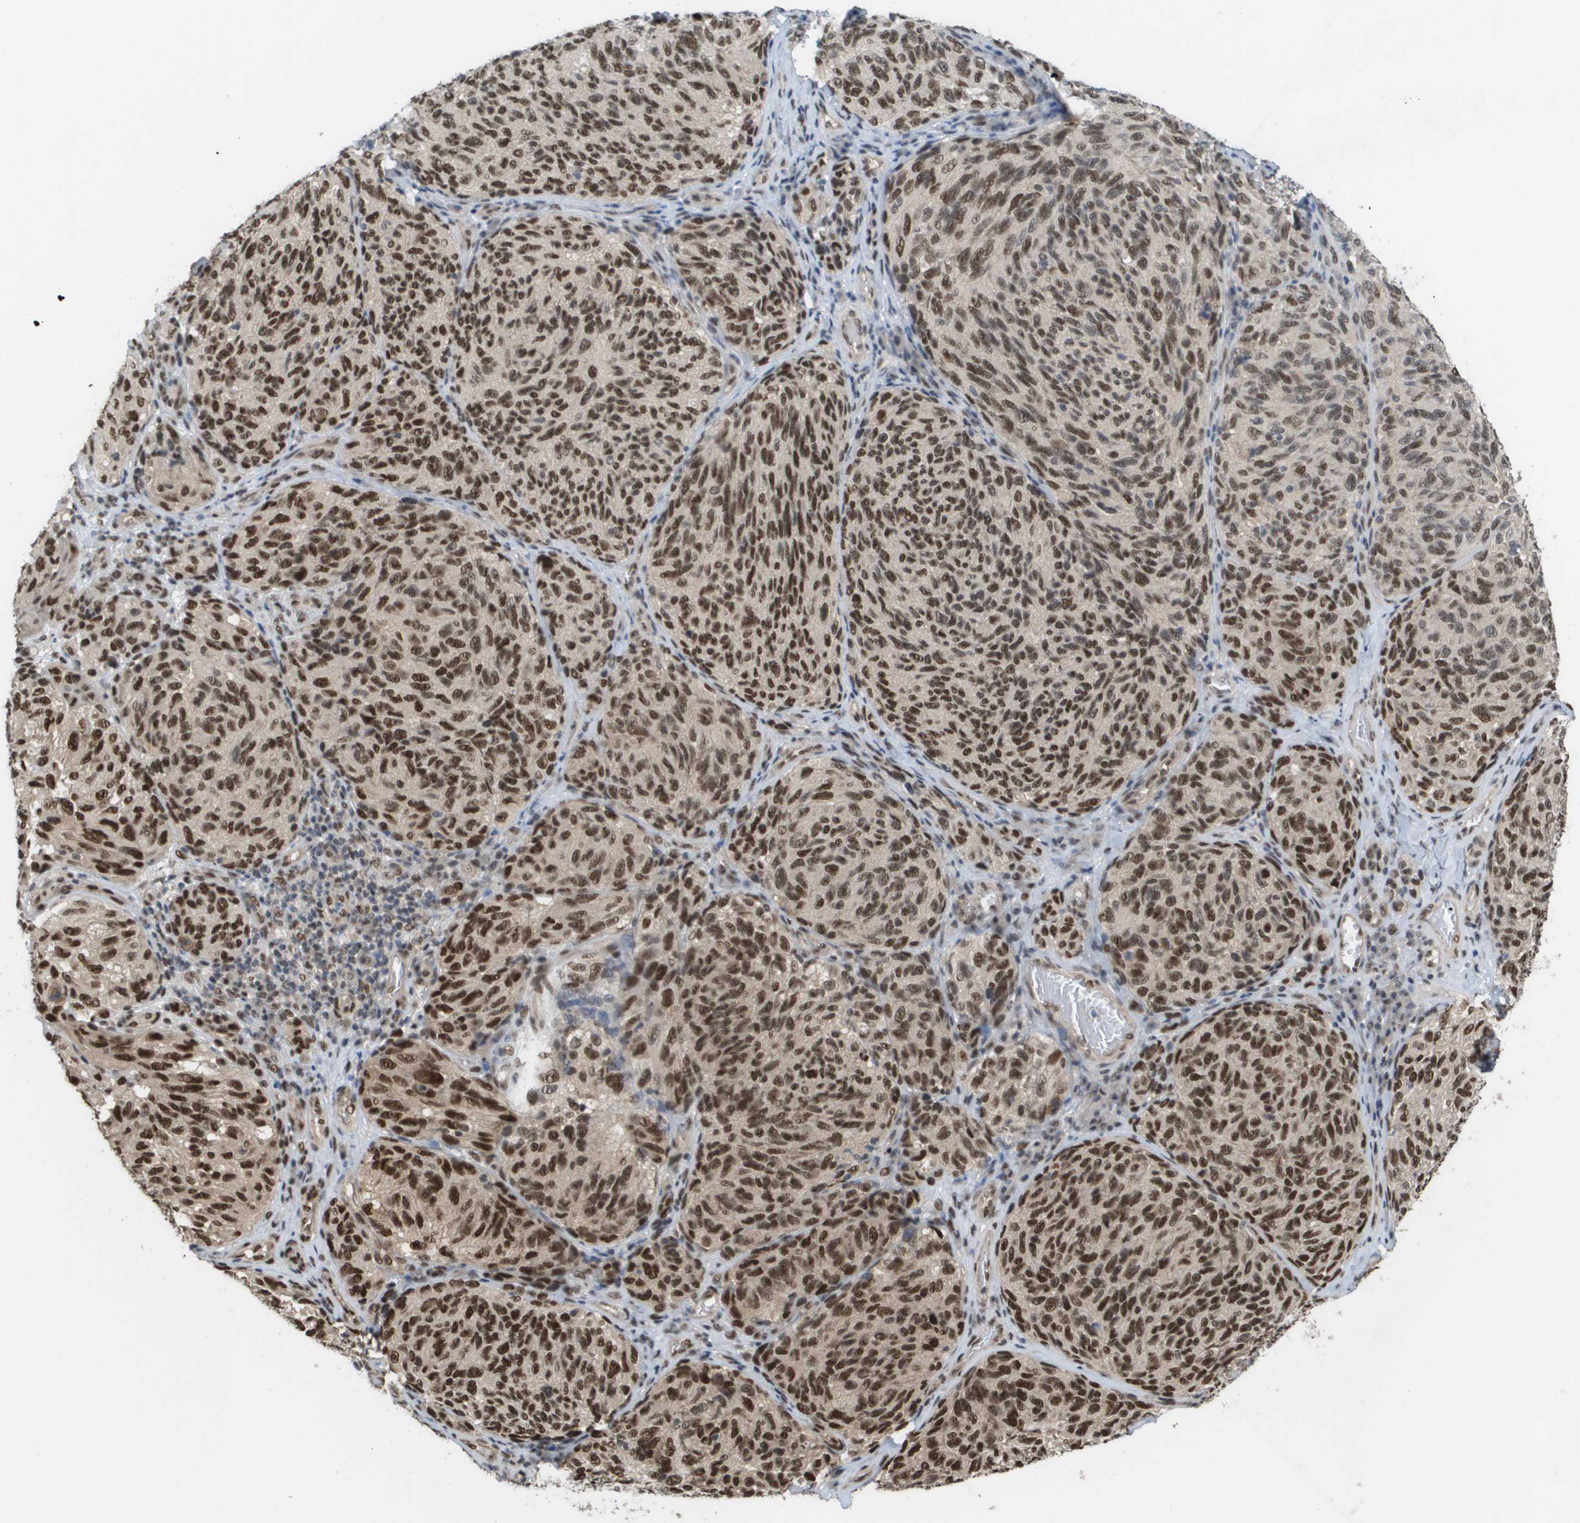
{"staining": {"intensity": "strong", "quantity": ">75%", "location": "nuclear"}, "tissue": "melanoma", "cell_type": "Tumor cells", "image_type": "cancer", "snomed": [{"axis": "morphology", "description": "Malignant melanoma, NOS"}, {"axis": "topography", "description": "Skin"}], "caption": "About >75% of tumor cells in human malignant melanoma exhibit strong nuclear protein expression as visualized by brown immunohistochemical staining.", "gene": "CDT1", "patient": {"sex": "female", "age": 73}}